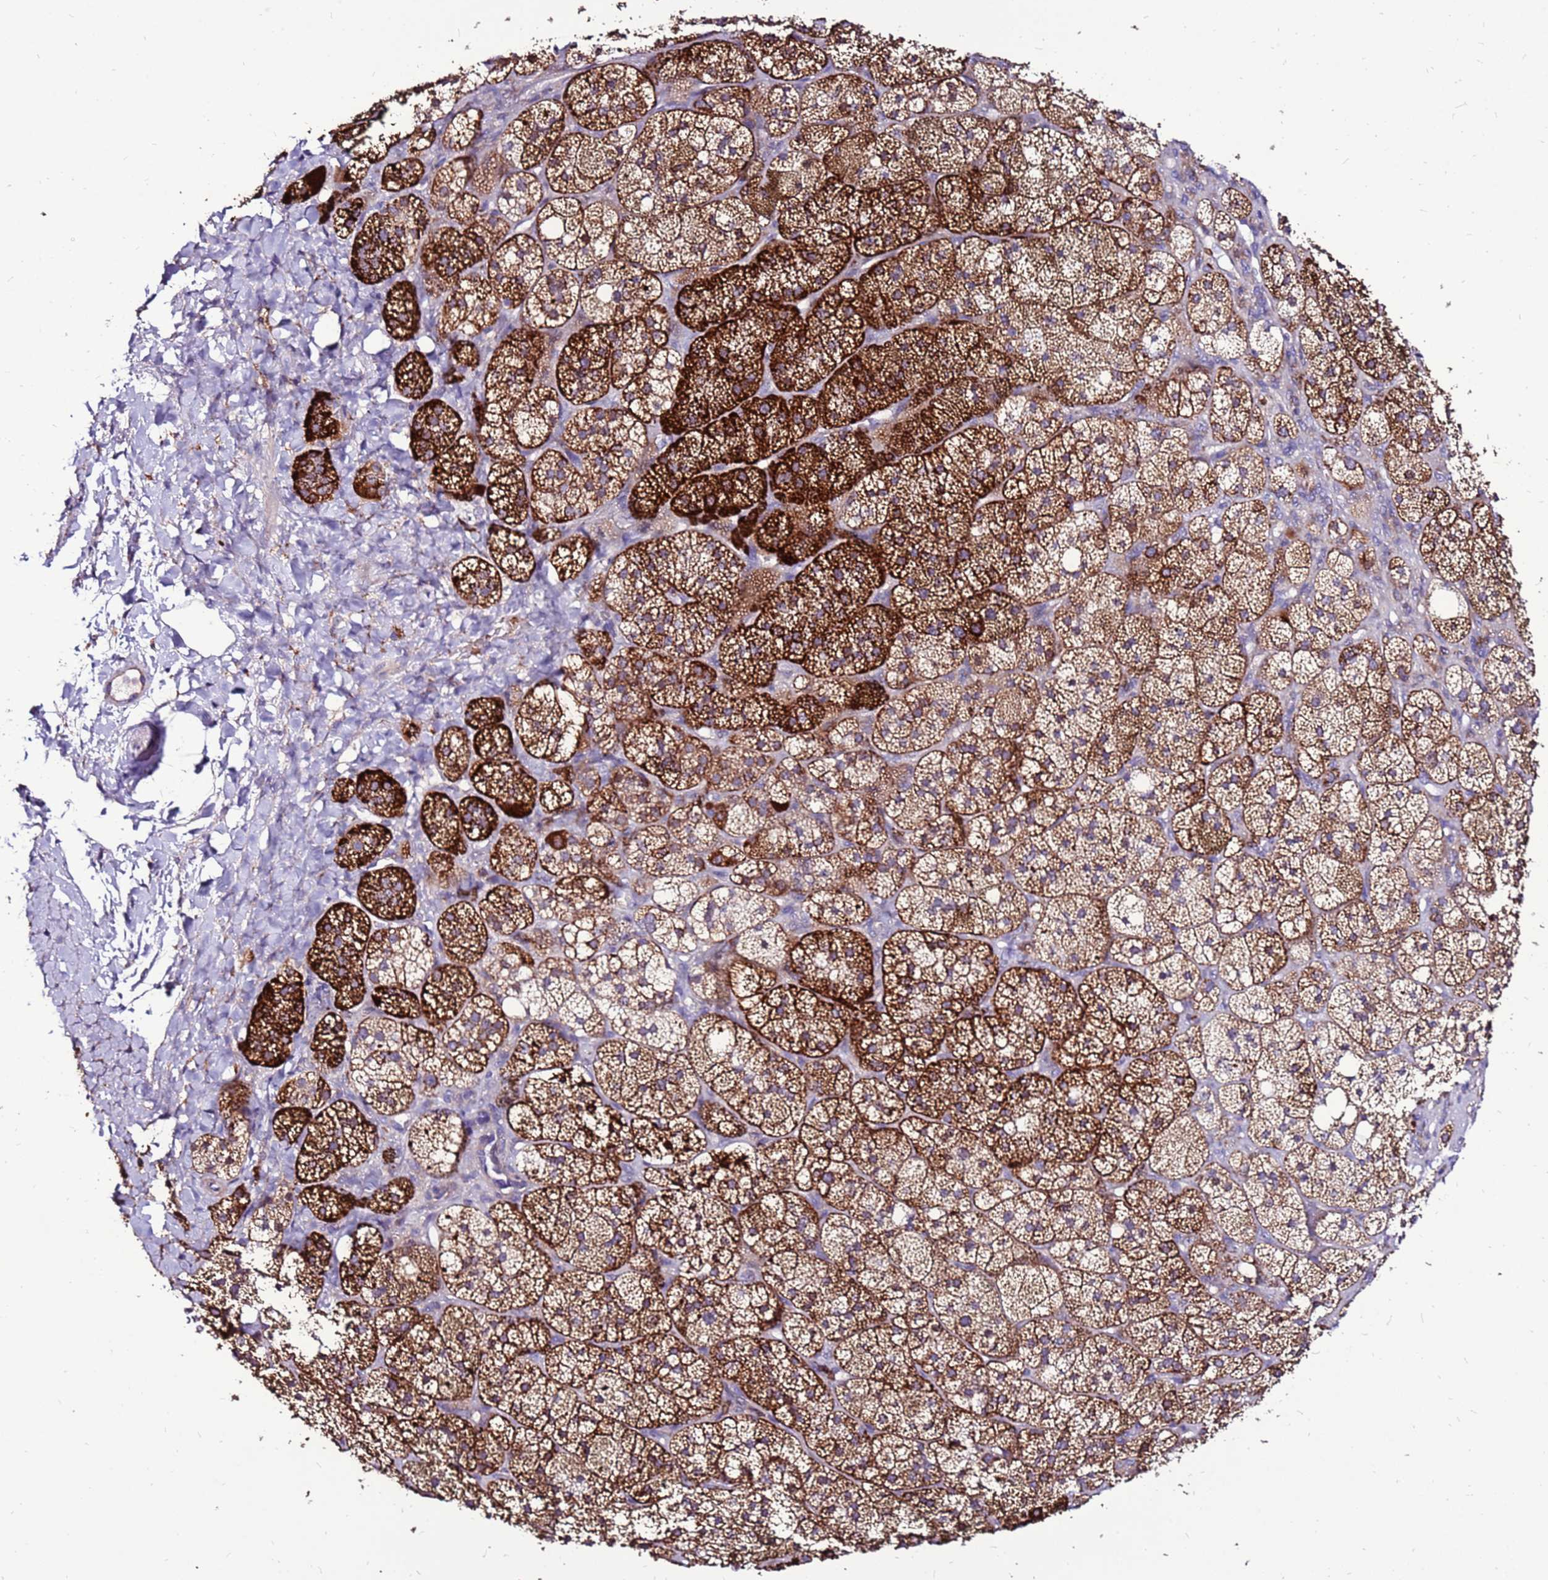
{"staining": {"intensity": "strong", "quantity": ">75%", "location": "cytoplasmic/membranous"}, "tissue": "adrenal gland", "cell_type": "Glandular cells", "image_type": "normal", "snomed": [{"axis": "morphology", "description": "Normal tissue, NOS"}, {"axis": "topography", "description": "Adrenal gland"}], "caption": "IHC (DAB) staining of unremarkable human adrenal gland displays strong cytoplasmic/membranous protein staining in approximately >75% of glandular cells.", "gene": "SPSB3", "patient": {"sex": "male", "age": 61}}